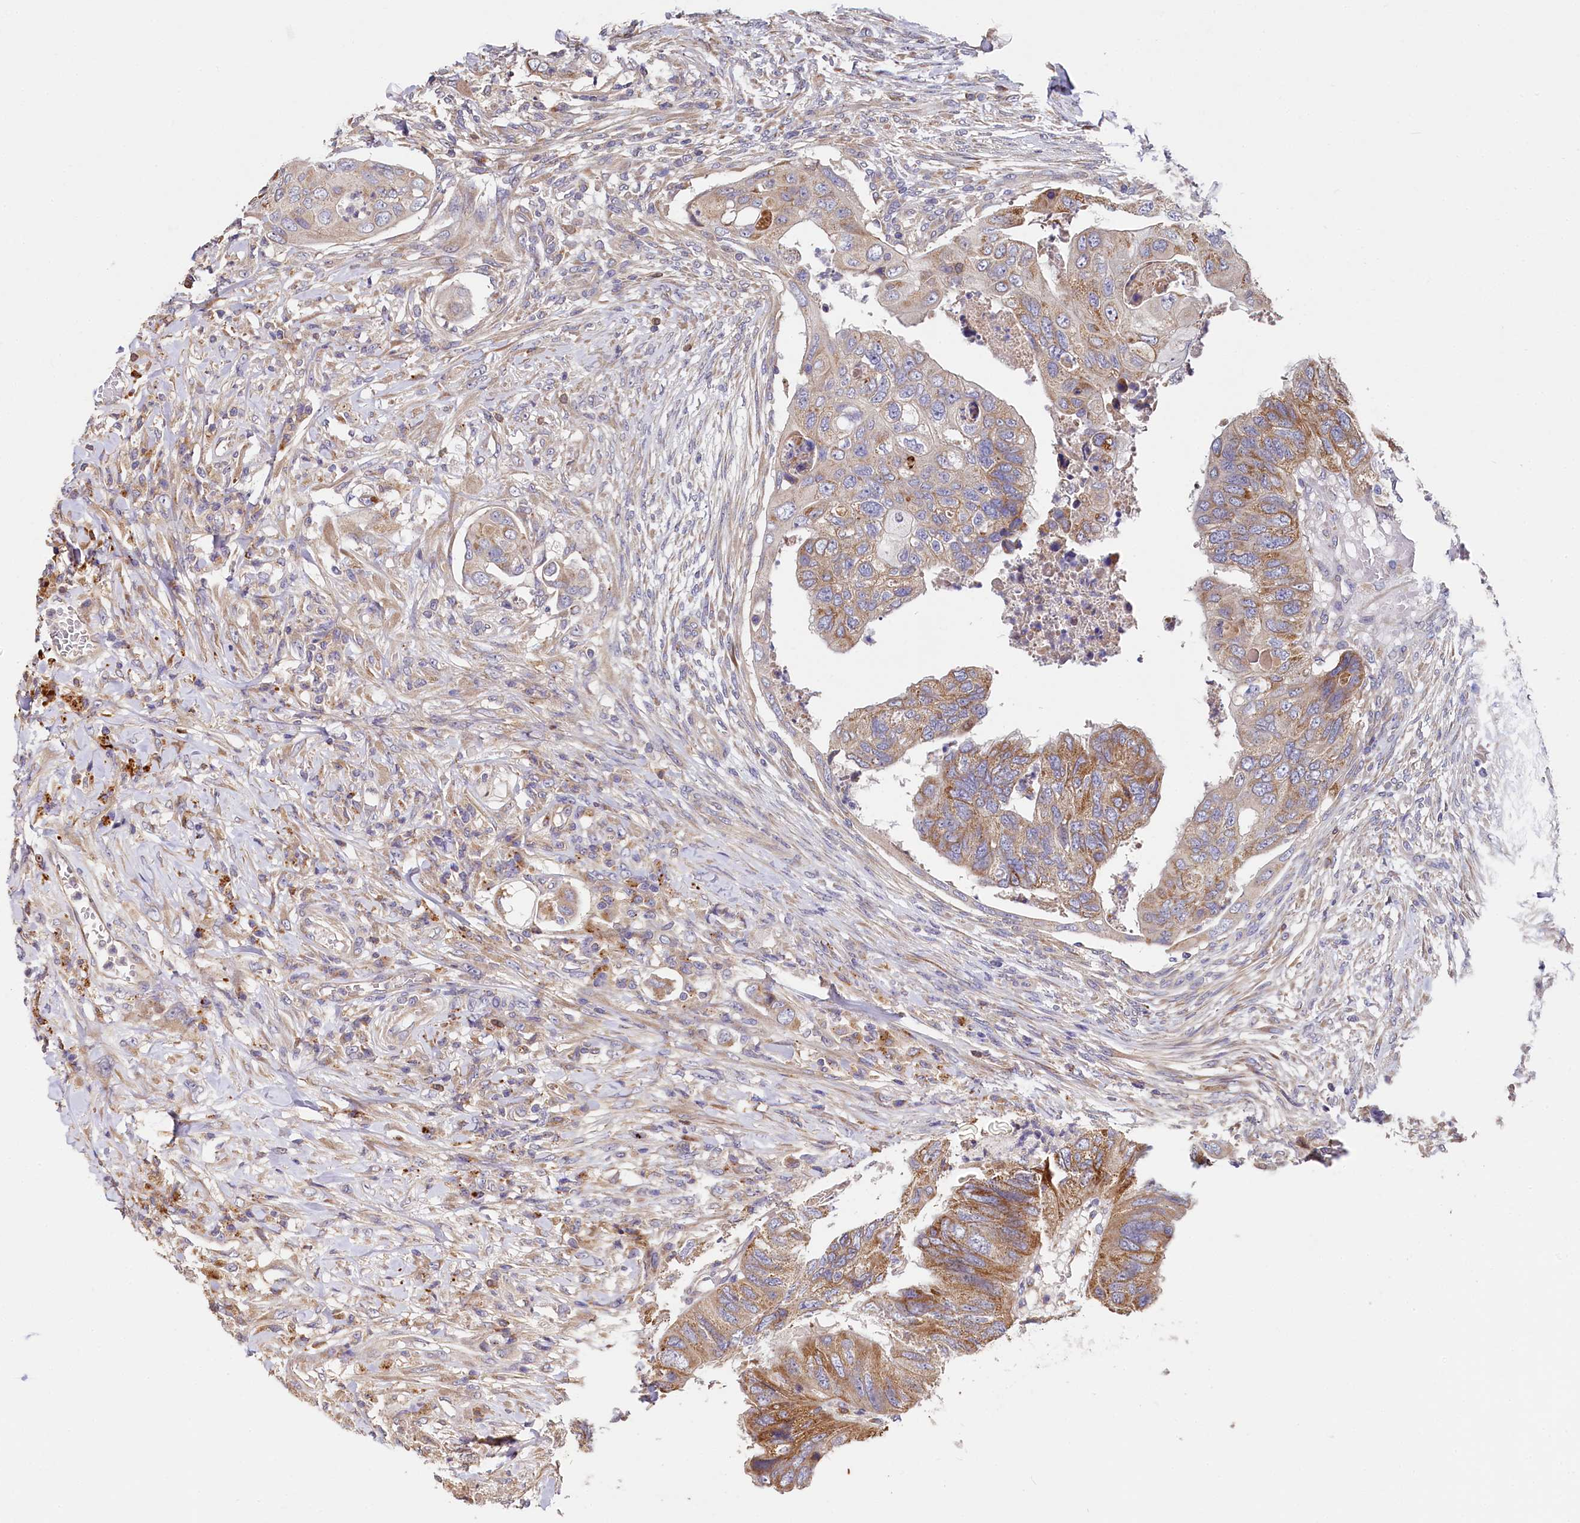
{"staining": {"intensity": "moderate", "quantity": ">75%", "location": "cytoplasmic/membranous"}, "tissue": "colorectal cancer", "cell_type": "Tumor cells", "image_type": "cancer", "snomed": [{"axis": "morphology", "description": "Adenocarcinoma, NOS"}, {"axis": "topography", "description": "Rectum"}], "caption": "Human colorectal adenocarcinoma stained with a protein marker exhibits moderate staining in tumor cells.", "gene": "SPRYD3", "patient": {"sex": "male", "age": 63}}